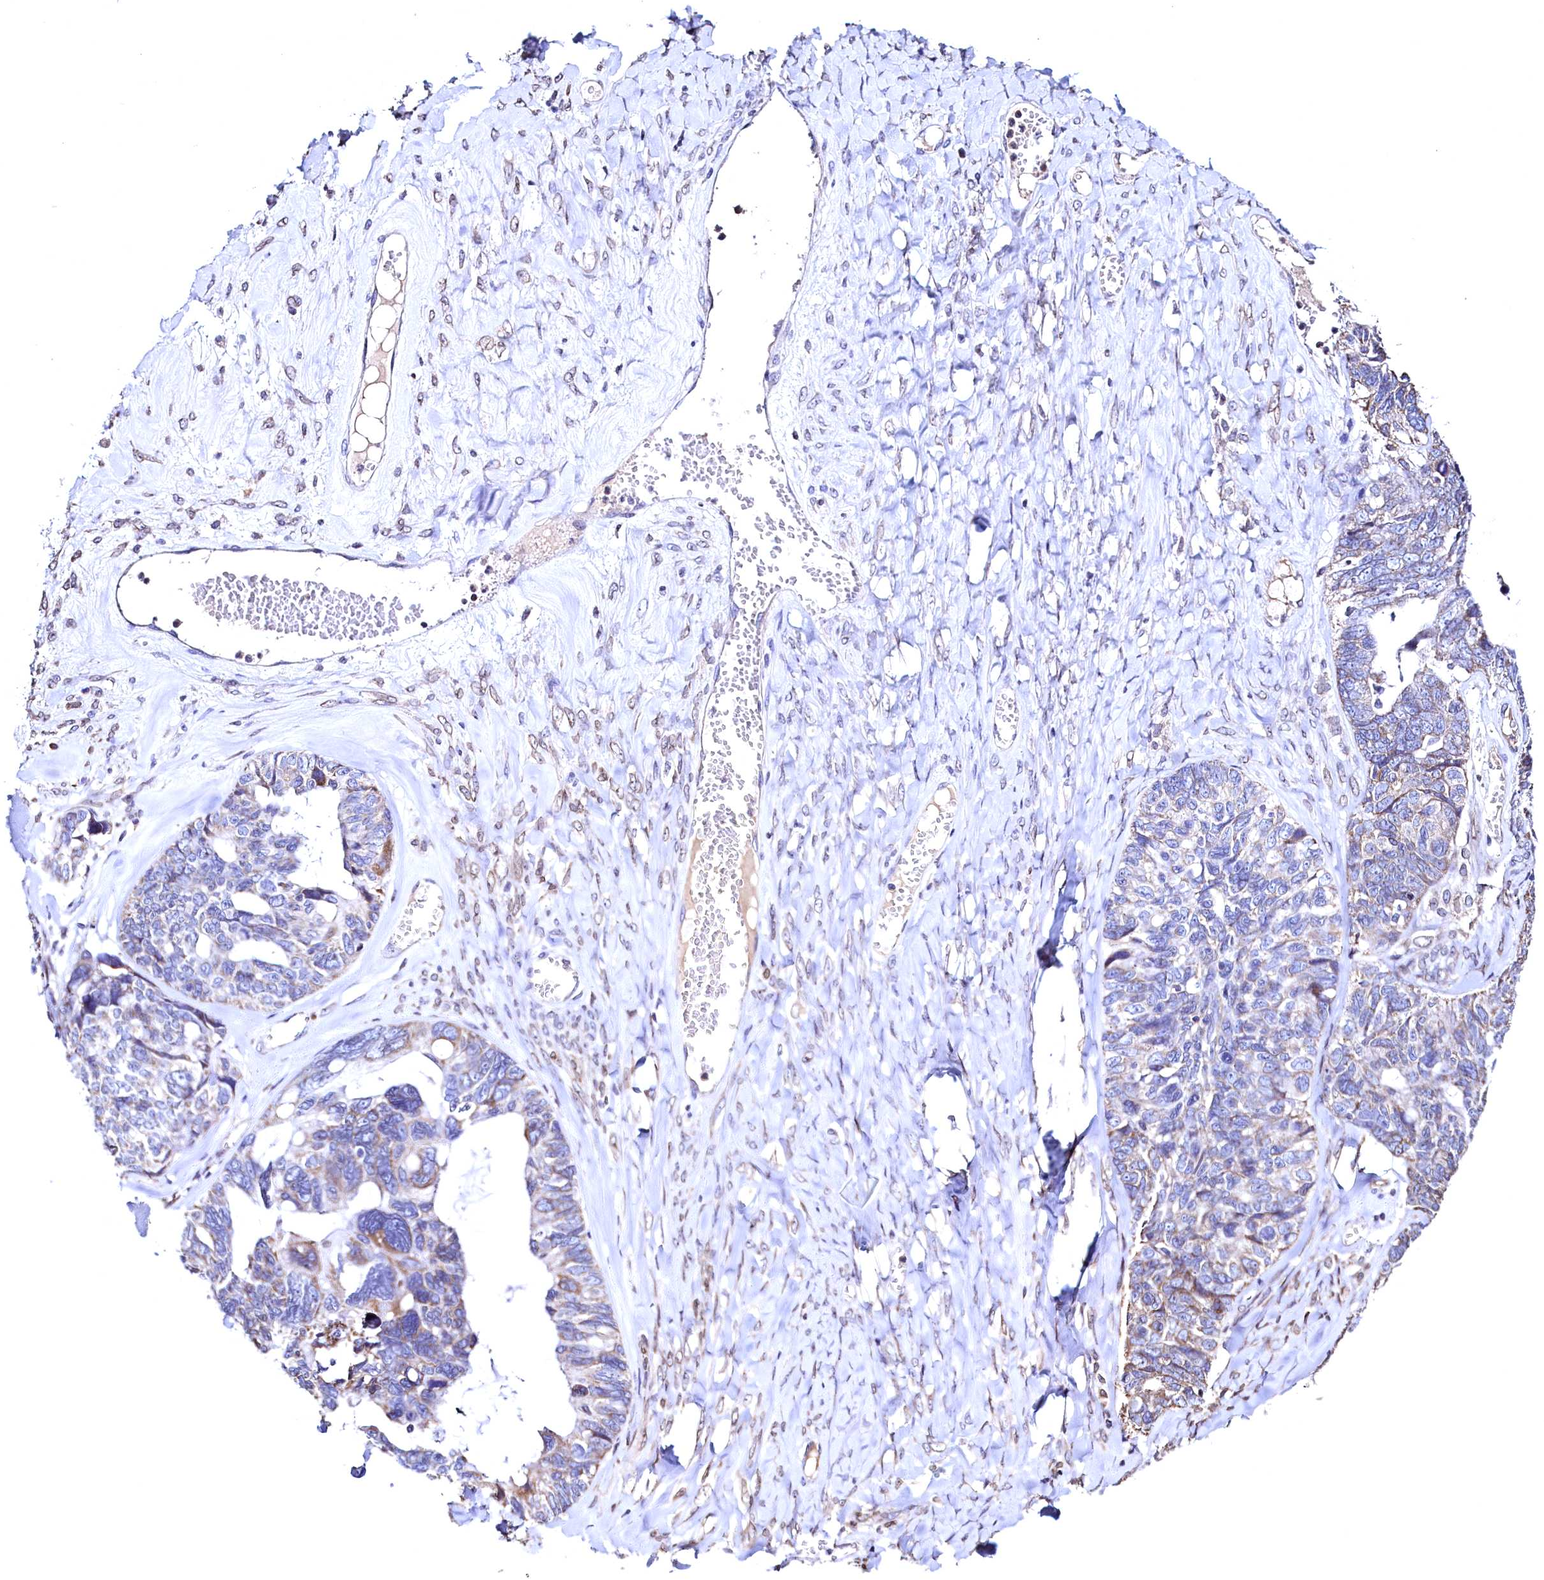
{"staining": {"intensity": "weak", "quantity": "<25%", "location": "cytoplasmic/membranous"}, "tissue": "ovarian cancer", "cell_type": "Tumor cells", "image_type": "cancer", "snomed": [{"axis": "morphology", "description": "Cystadenocarcinoma, serous, NOS"}, {"axis": "topography", "description": "Ovary"}], "caption": "This is a histopathology image of IHC staining of ovarian cancer (serous cystadenocarcinoma), which shows no staining in tumor cells. (DAB immunohistochemistry (IHC) visualized using brightfield microscopy, high magnification).", "gene": "HAND1", "patient": {"sex": "female", "age": 79}}